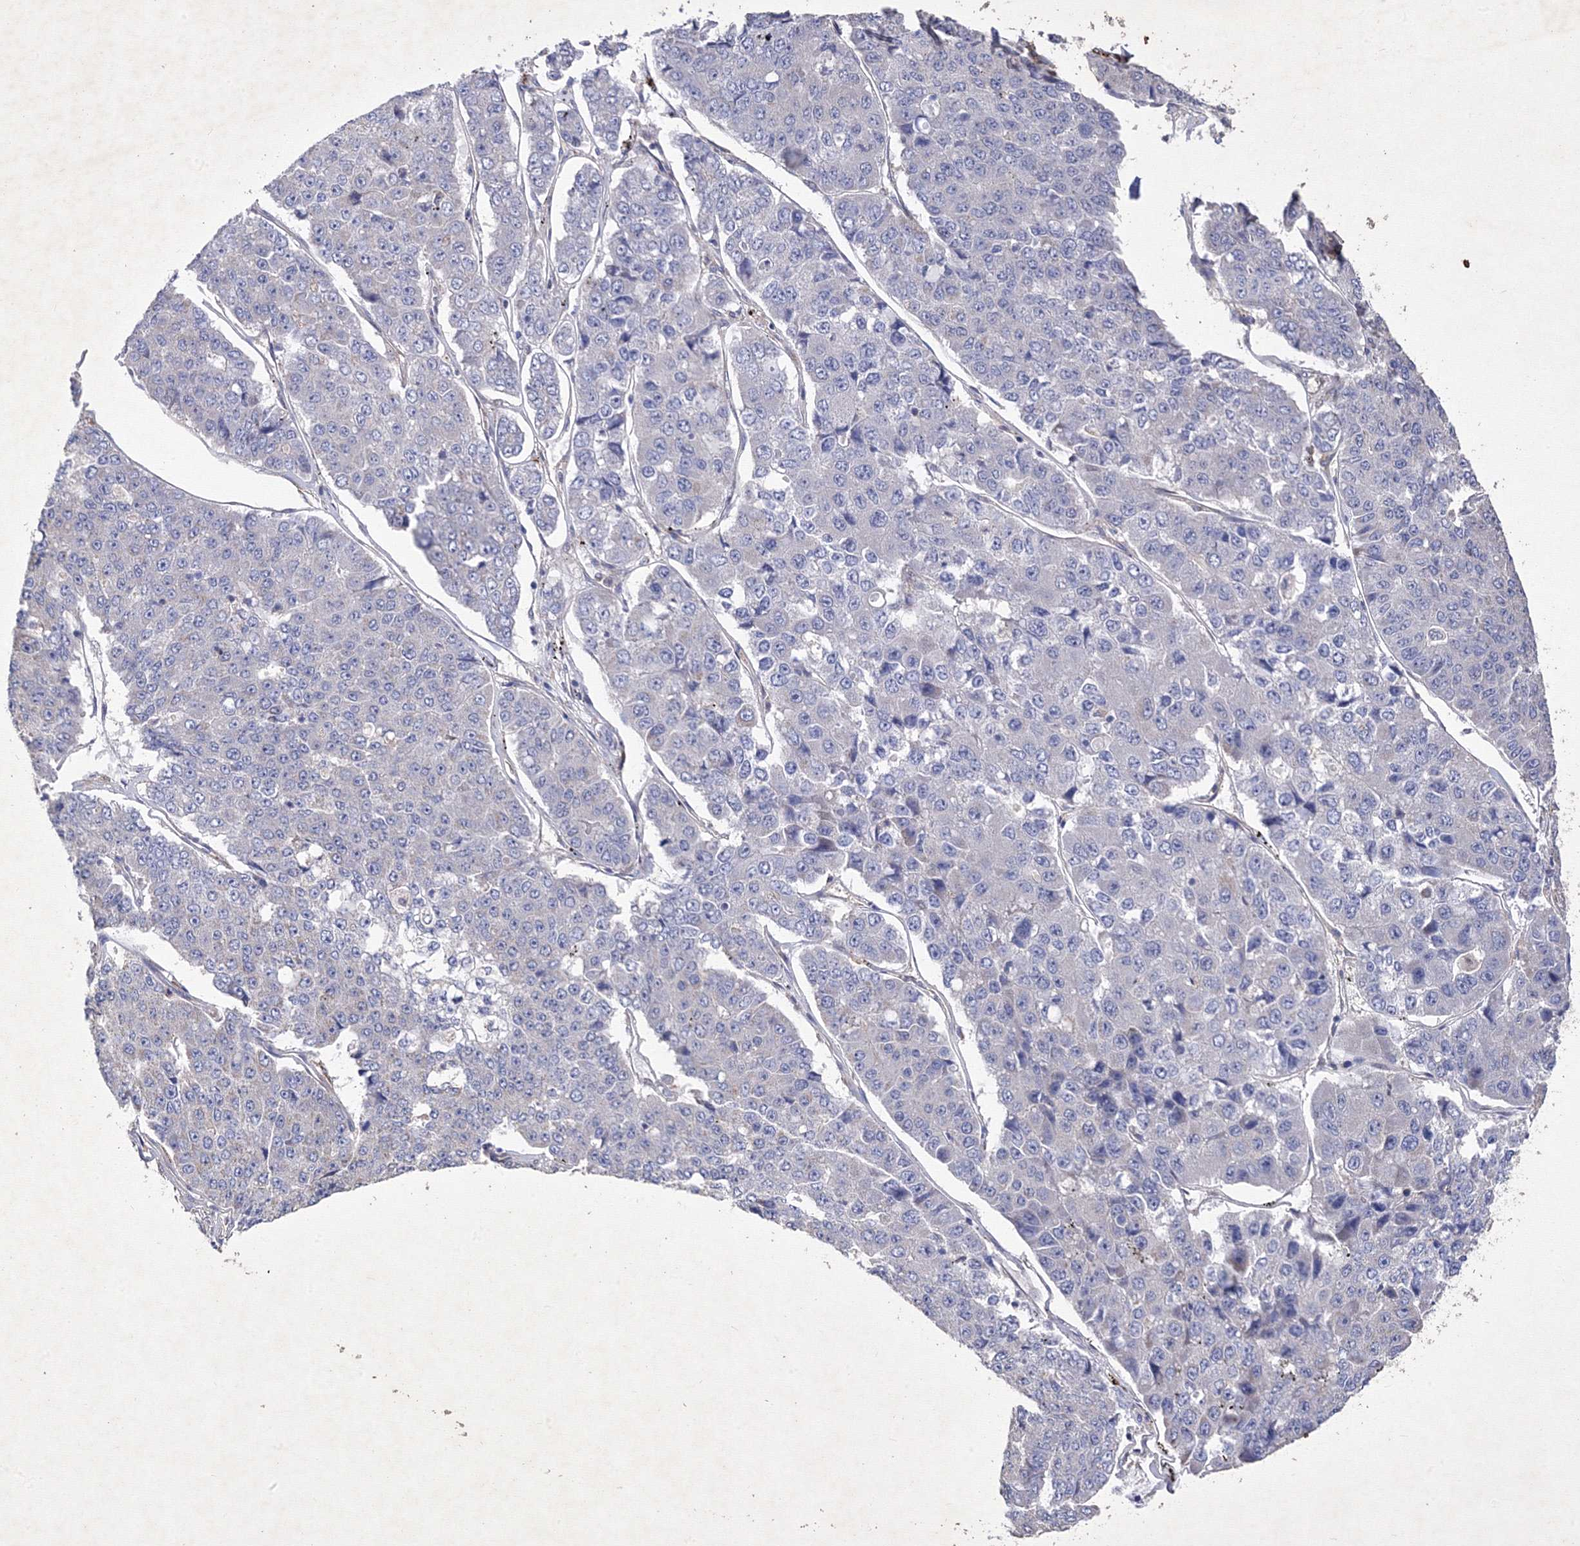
{"staining": {"intensity": "negative", "quantity": "none", "location": "none"}, "tissue": "pancreatic cancer", "cell_type": "Tumor cells", "image_type": "cancer", "snomed": [{"axis": "morphology", "description": "Adenocarcinoma, NOS"}, {"axis": "topography", "description": "Pancreas"}], "caption": "Tumor cells show no significant protein staining in pancreatic adenocarcinoma.", "gene": "SNX18", "patient": {"sex": "male", "age": 50}}